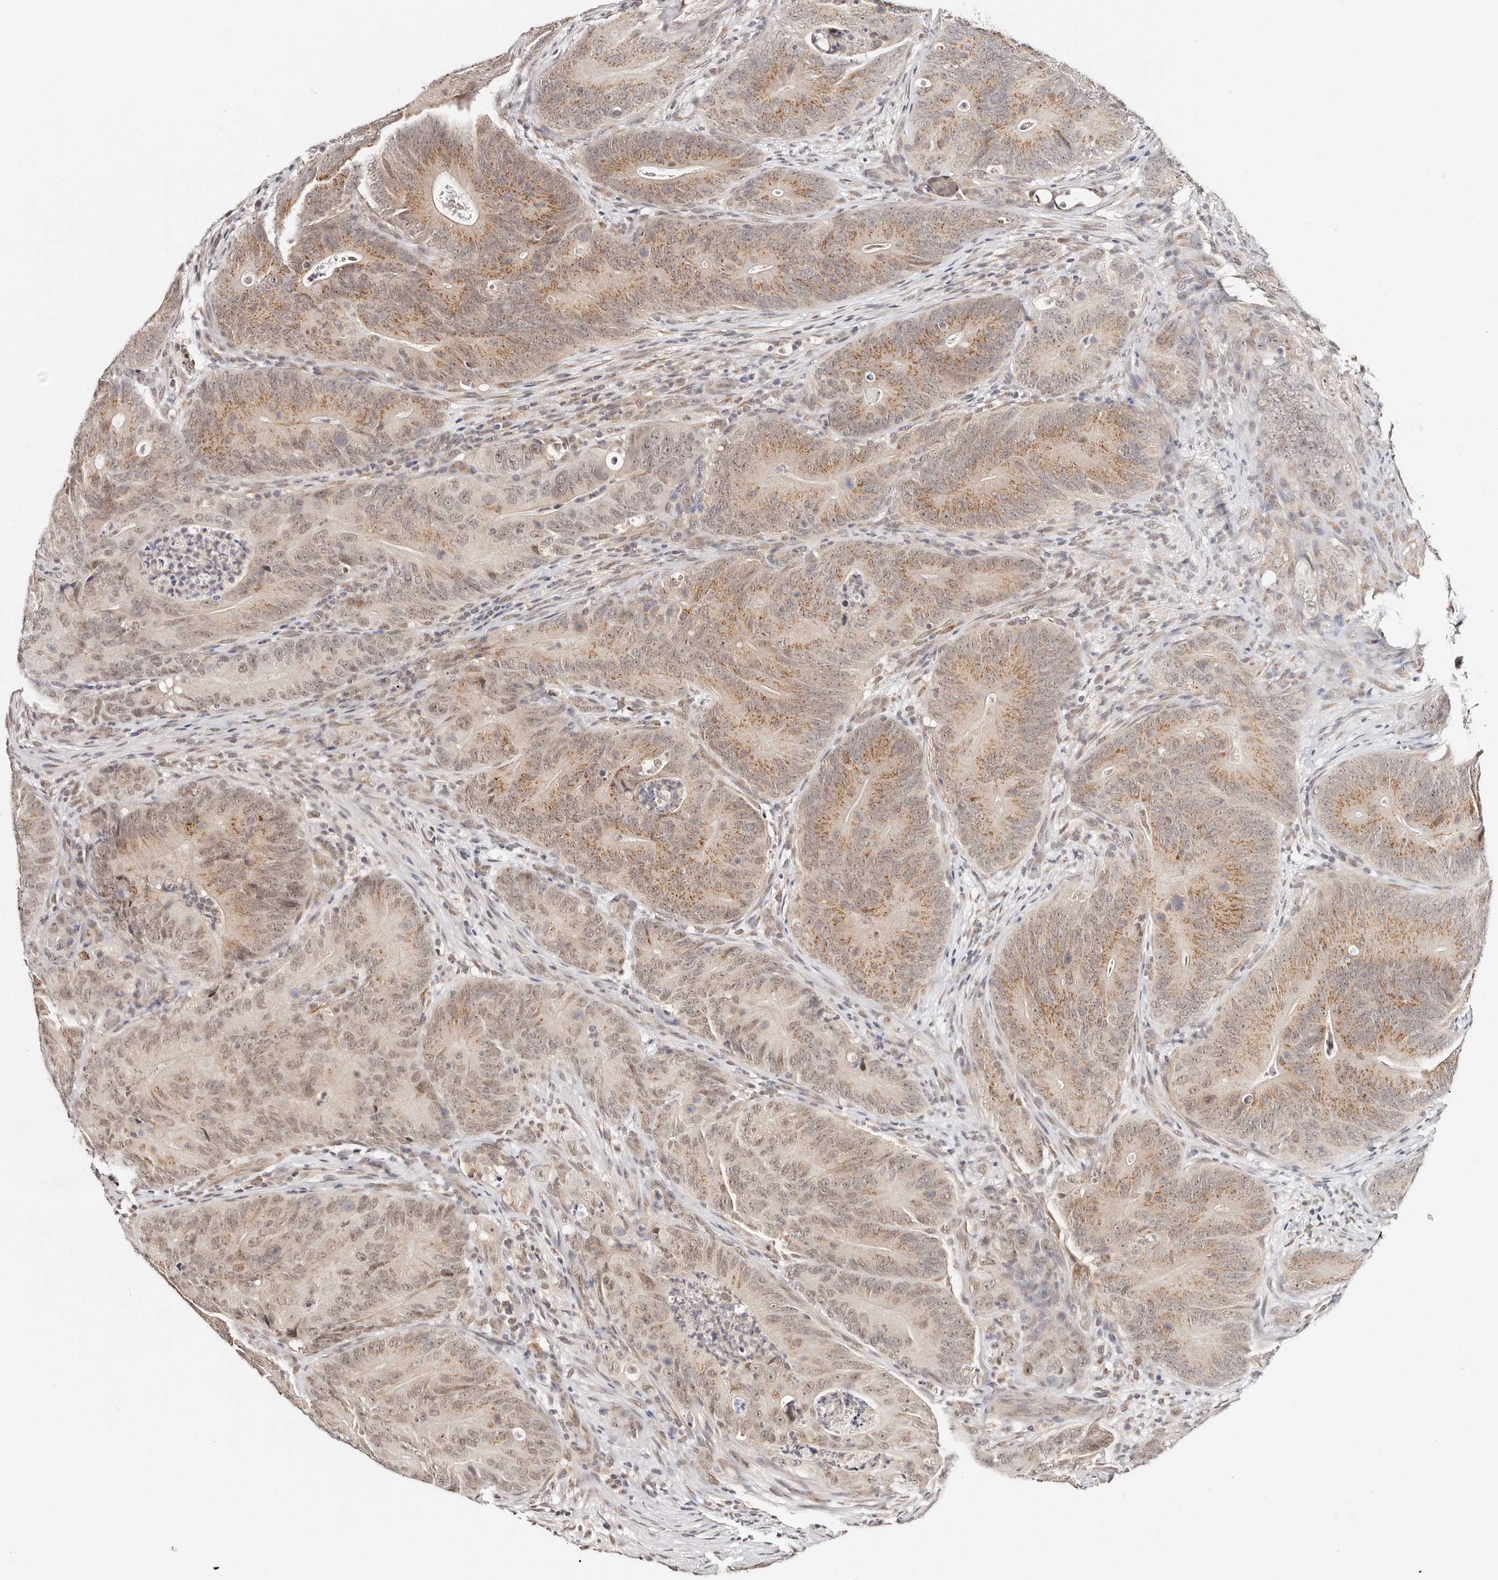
{"staining": {"intensity": "moderate", "quantity": ">75%", "location": "cytoplasmic/membranous,nuclear"}, "tissue": "colorectal cancer", "cell_type": "Tumor cells", "image_type": "cancer", "snomed": [{"axis": "morphology", "description": "Normal tissue, NOS"}, {"axis": "topography", "description": "Colon"}], "caption": "The image reveals a brown stain indicating the presence of a protein in the cytoplasmic/membranous and nuclear of tumor cells in colorectal cancer.", "gene": "VIPAS39", "patient": {"sex": "female", "age": 82}}